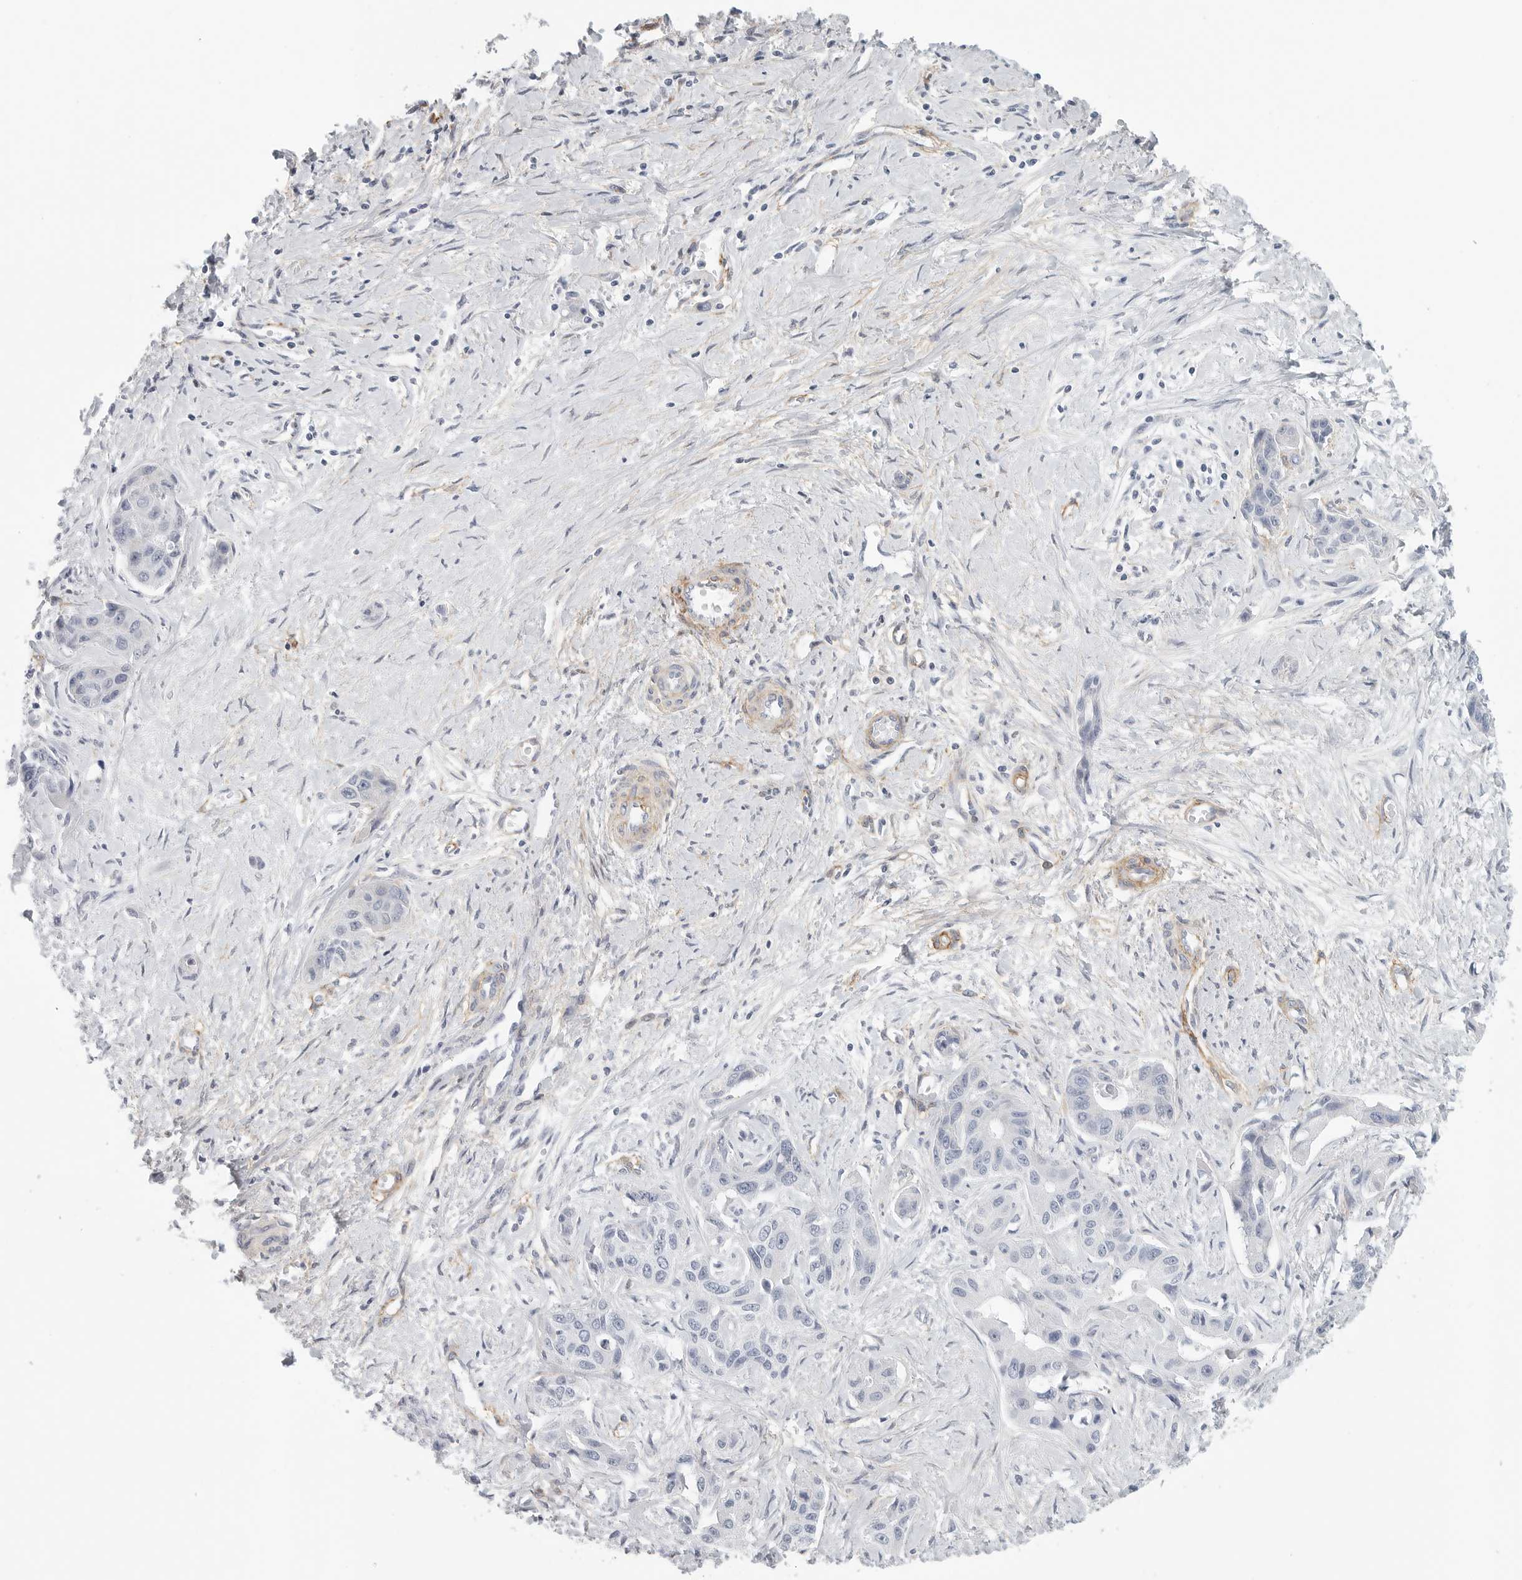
{"staining": {"intensity": "negative", "quantity": "none", "location": "none"}, "tissue": "liver cancer", "cell_type": "Tumor cells", "image_type": "cancer", "snomed": [{"axis": "morphology", "description": "Cholangiocarcinoma"}, {"axis": "topography", "description": "Liver"}], "caption": "Immunohistochemistry of human liver cancer (cholangiocarcinoma) exhibits no expression in tumor cells.", "gene": "TNR", "patient": {"sex": "male", "age": 59}}